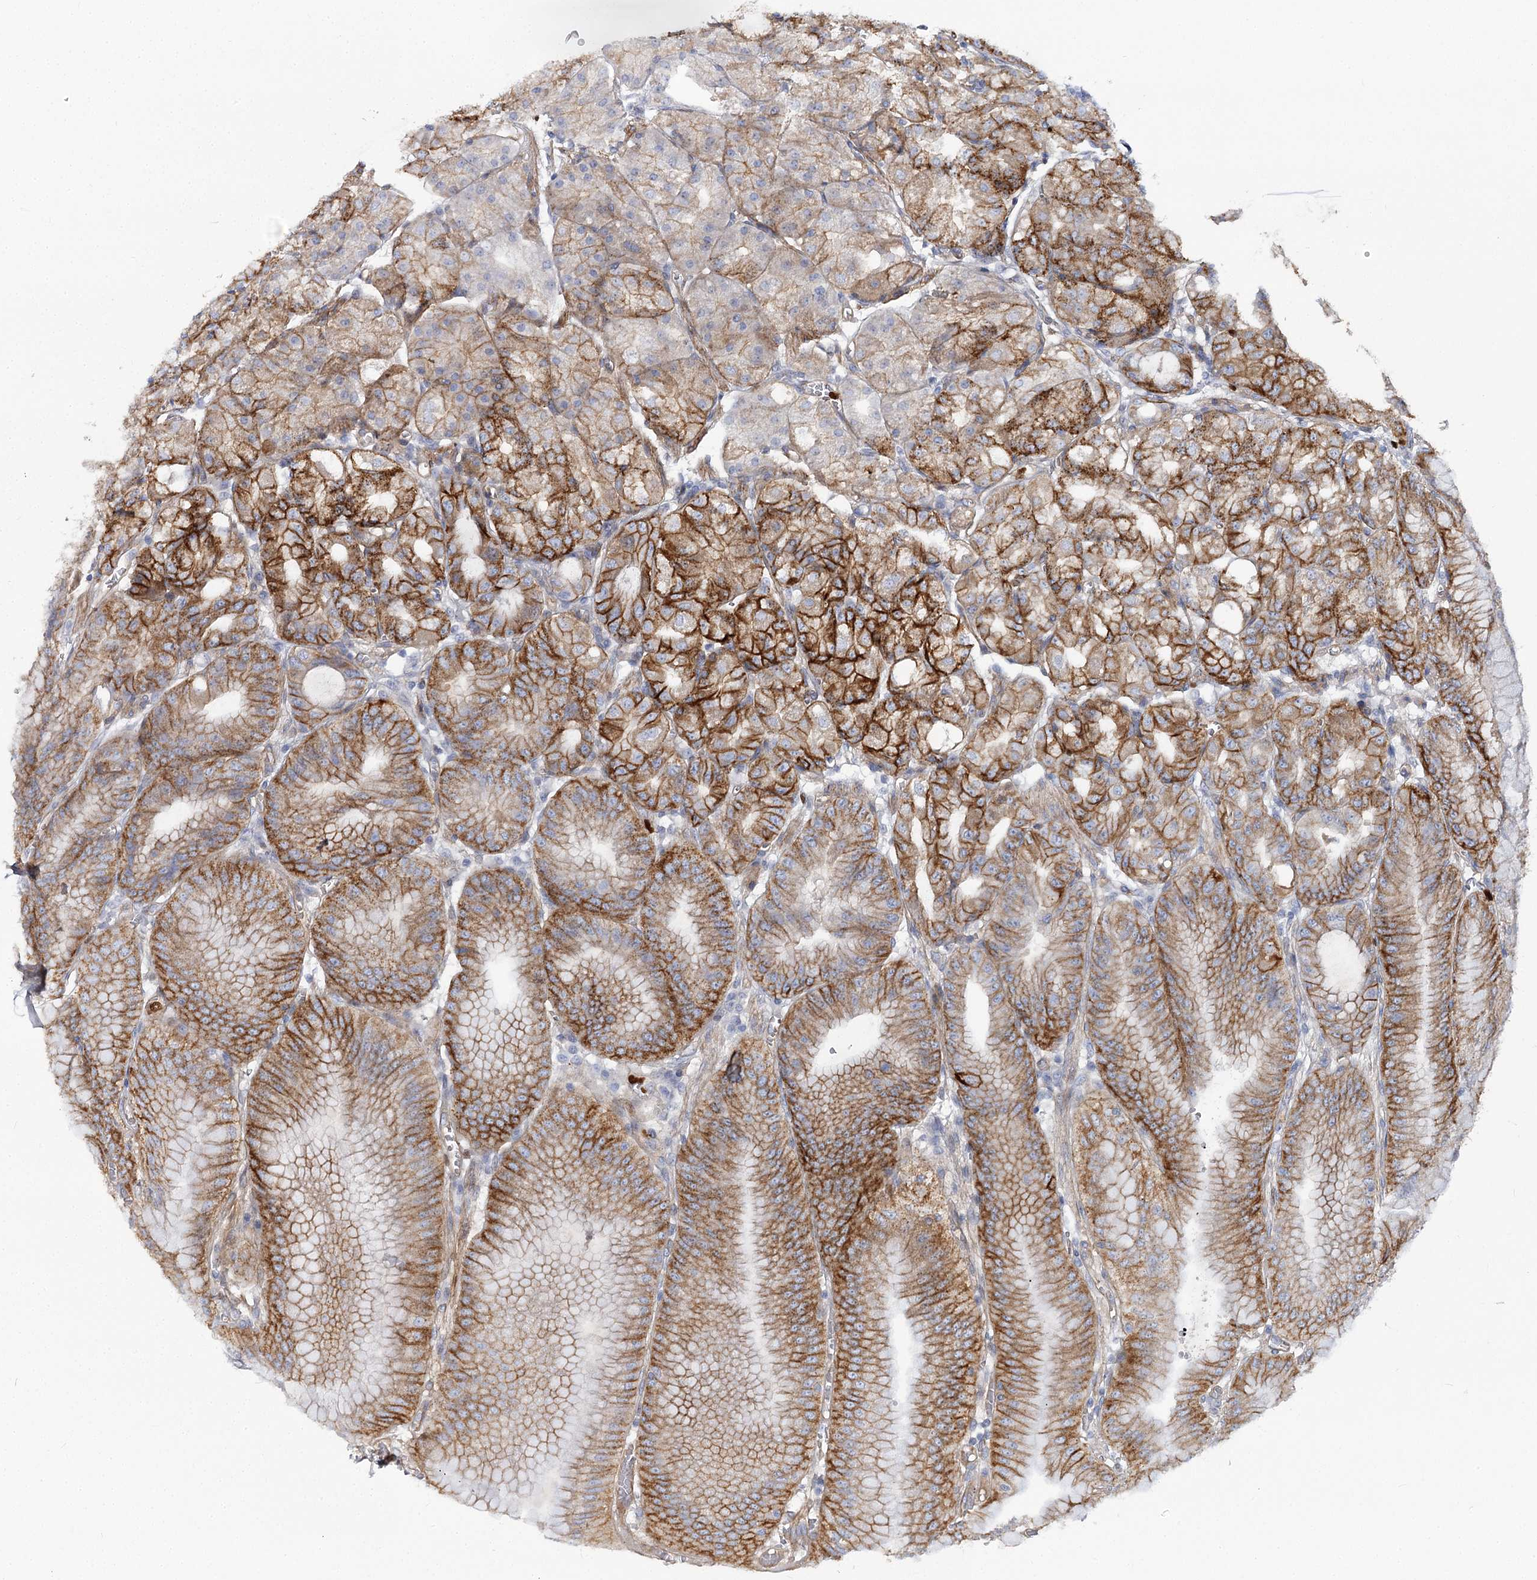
{"staining": {"intensity": "strong", "quantity": ">75%", "location": "cytoplasmic/membranous"}, "tissue": "stomach", "cell_type": "Glandular cells", "image_type": "normal", "snomed": [{"axis": "morphology", "description": "Normal tissue, NOS"}, {"axis": "topography", "description": "Stomach, upper"}, {"axis": "topography", "description": "Stomach, lower"}], "caption": "Glandular cells reveal high levels of strong cytoplasmic/membranous expression in approximately >75% of cells in benign stomach. (IHC, brightfield microscopy, high magnification).", "gene": "C11orf52", "patient": {"sex": "male", "age": 71}}